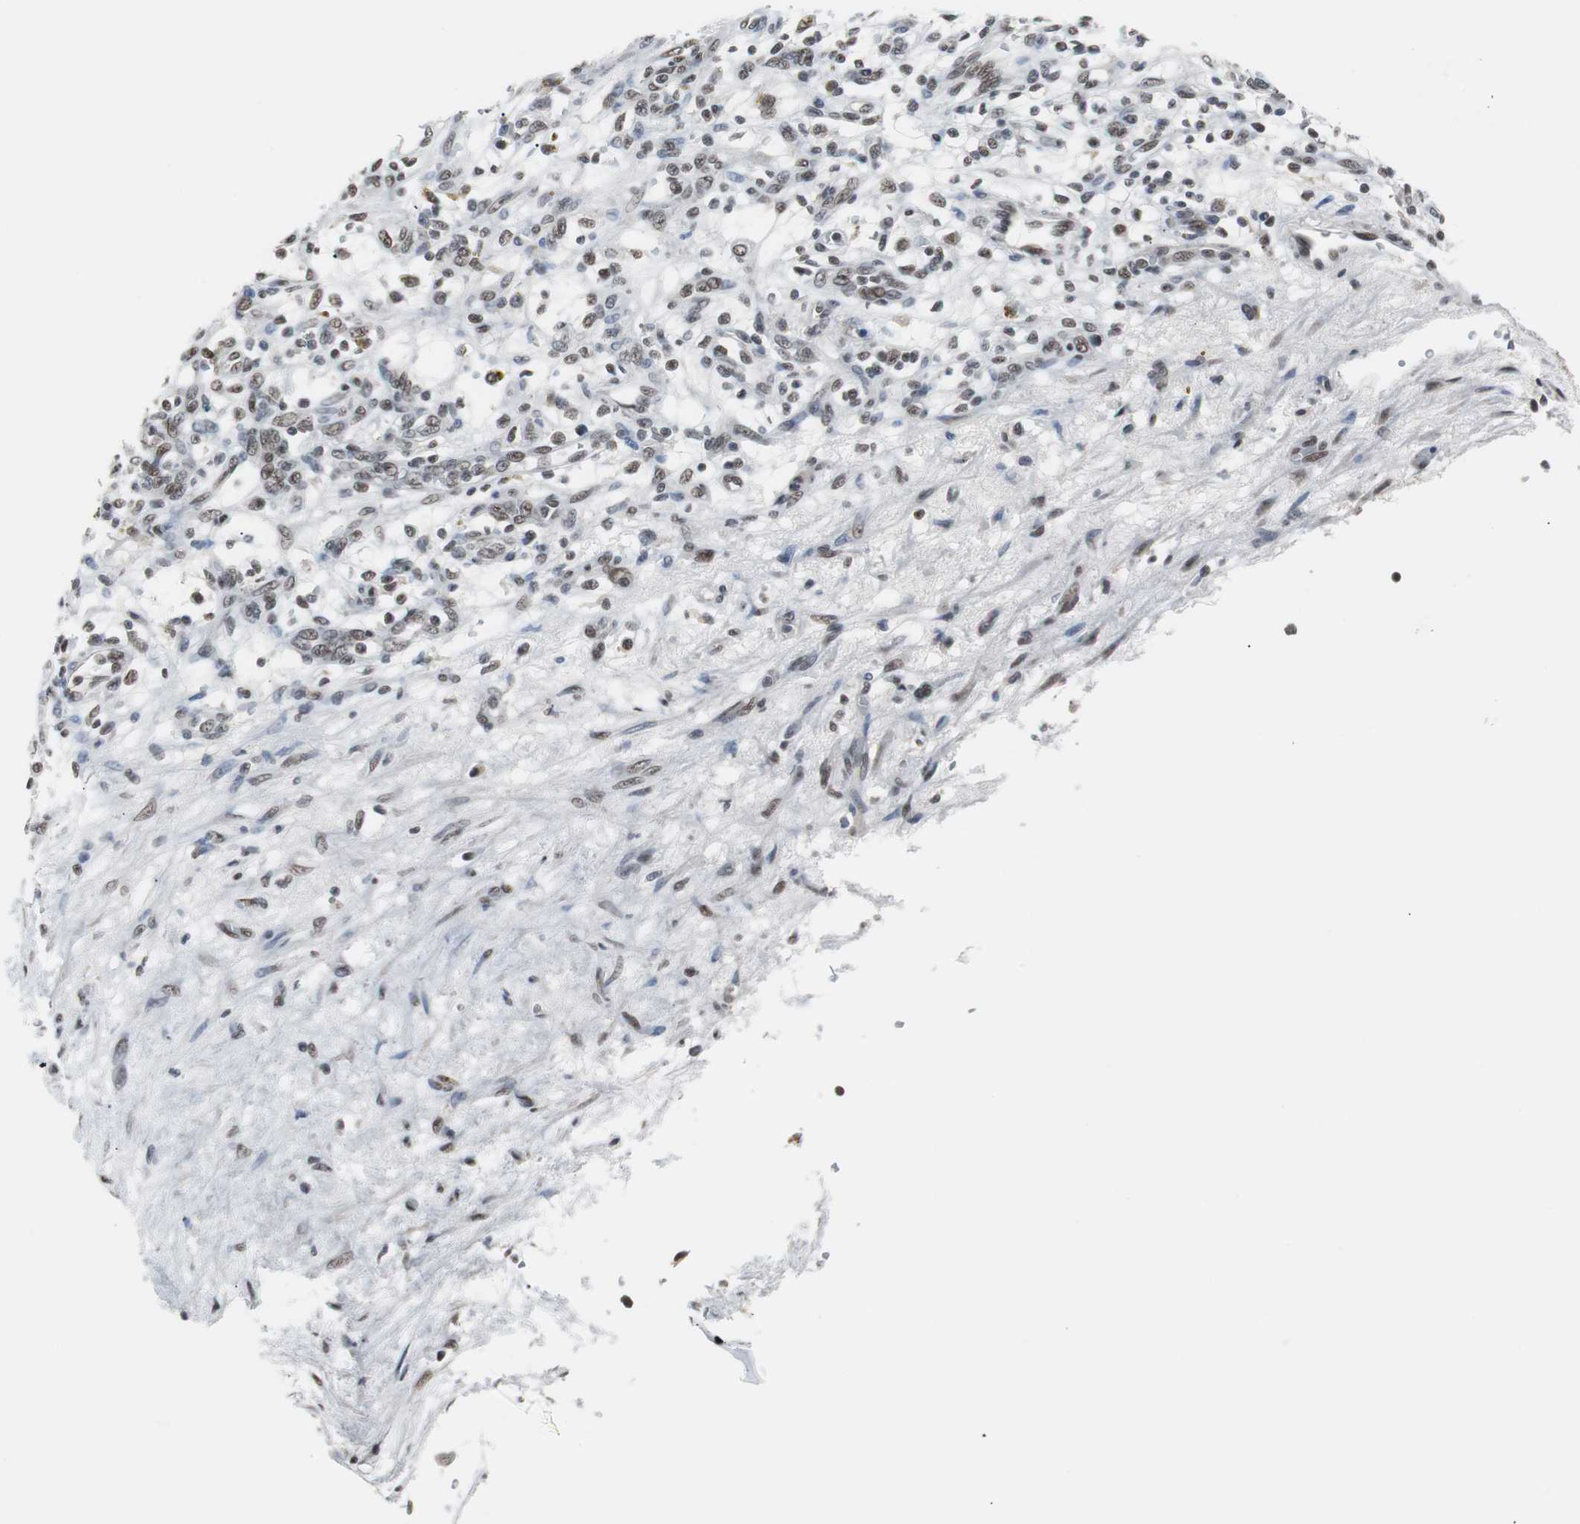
{"staining": {"intensity": "moderate", "quantity": ">75%", "location": "nuclear"}, "tissue": "renal cancer", "cell_type": "Tumor cells", "image_type": "cancer", "snomed": [{"axis": "morphology", "description": "Adenocarcinoma, NOS"}, {"axis": "topography", "description": "Kidney"}], "caption": "High-power microscopy captured an immunohistochemistry (IHC) micrograph of renal cancer (adenocarcinoma), revealing moderate nuclear staining in about >75% of tumor cells.", "gene": "TAF7", "patient": {"sex": "female", "age": 57}}